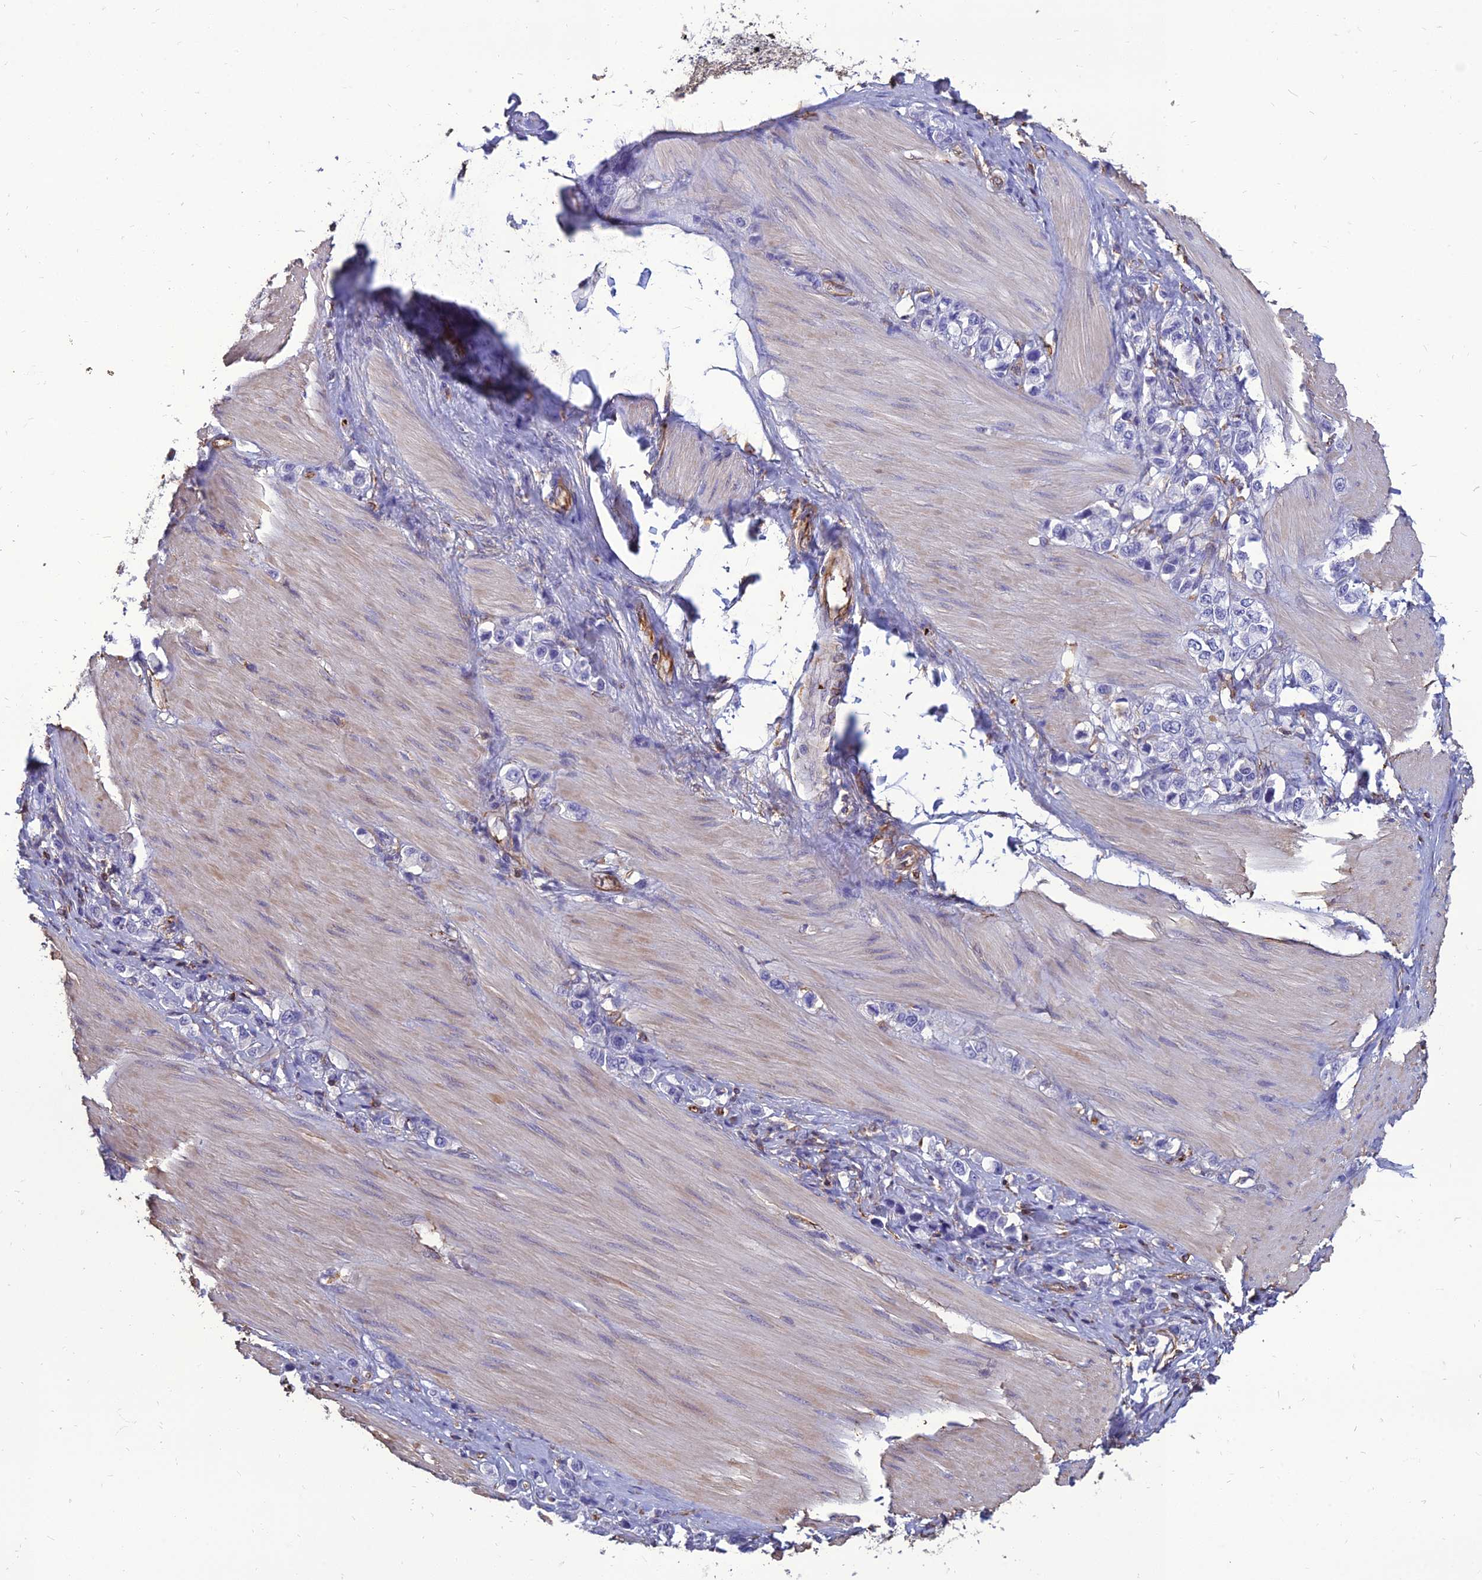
{"staining": {"intensity": "negative", "quantity": "none", "location": "none"}, "tissue": "stomach cancer", "cell_type": "Tumor cells", "image_type": "cancer", "snomed": [{"axis": "morphology", "description": "Adenocarcinoma, NOS"}, {"axis": "topography", "description": "Stomach"}], "caption": "IHC of stomach adenocarcinoma displays no staining in tumor cells.", "gene": "PSMD11", "patient": {"sex": "female", "age": 65}}